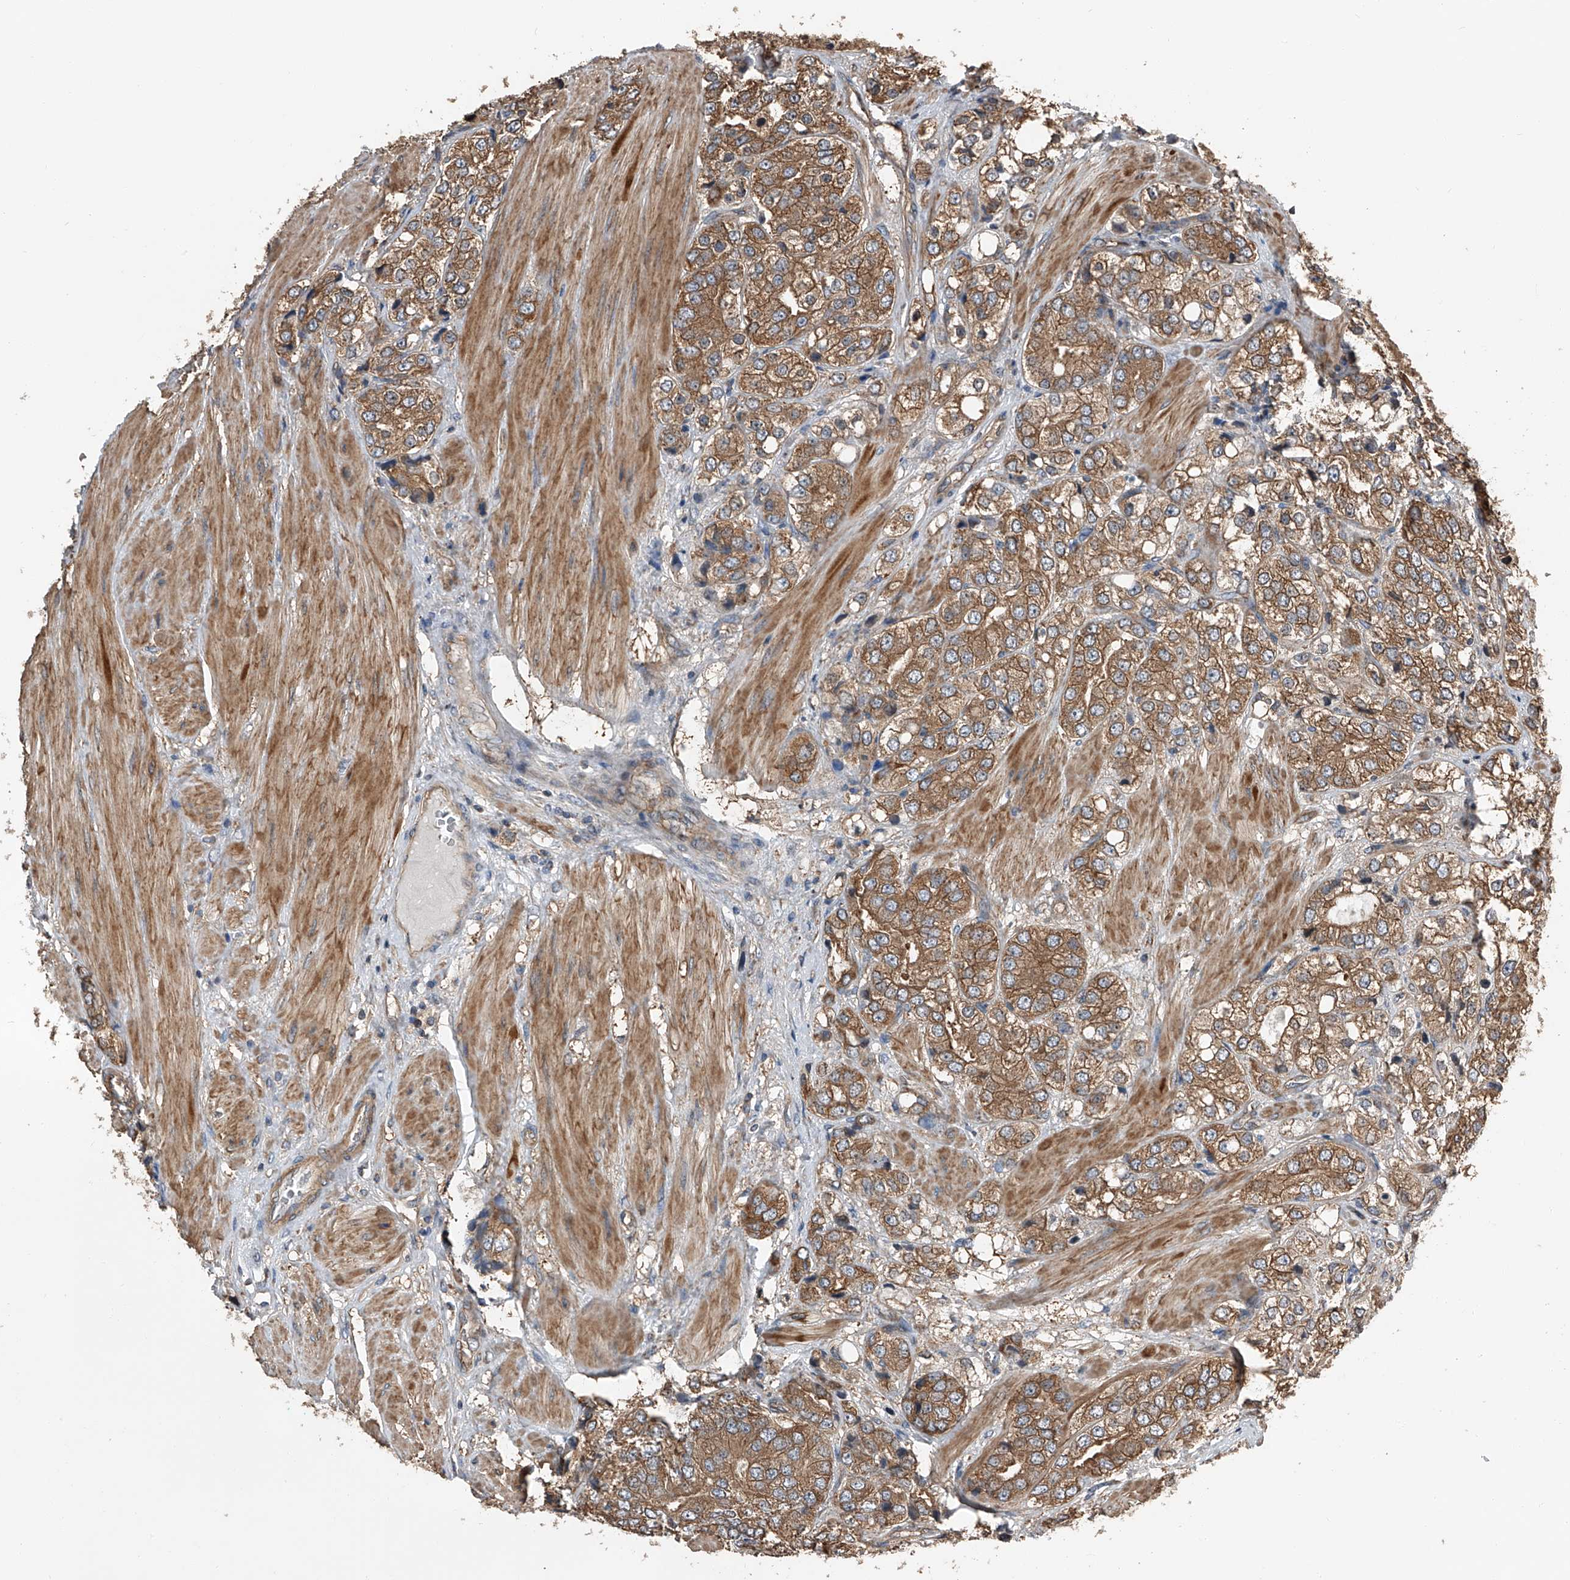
{"staining": {"intensity": "moderate", "quantity": "25%-75%", "location": "cytoplasmic/membranous"}, "tissue": "prostate cancer", "cell_type": "Tumor cells", "image_type": "cancer", "snomed": [{"axis": "morphology", "description": "Adenocarcinoma, High grade"}, {"axis": "topography", "description": "Prostate"}], "caption": "Protein staining of prostate adenocarcinoma (high-grade) tissue reveals moderate cytoplasmic/membranous expression in approximately 25%-75% of tumor cells. (DAB IHC with brightfield microscopy, high magnification).", "gene": "KCNJ2", "patient": {"sex": "male", "age": 50}}